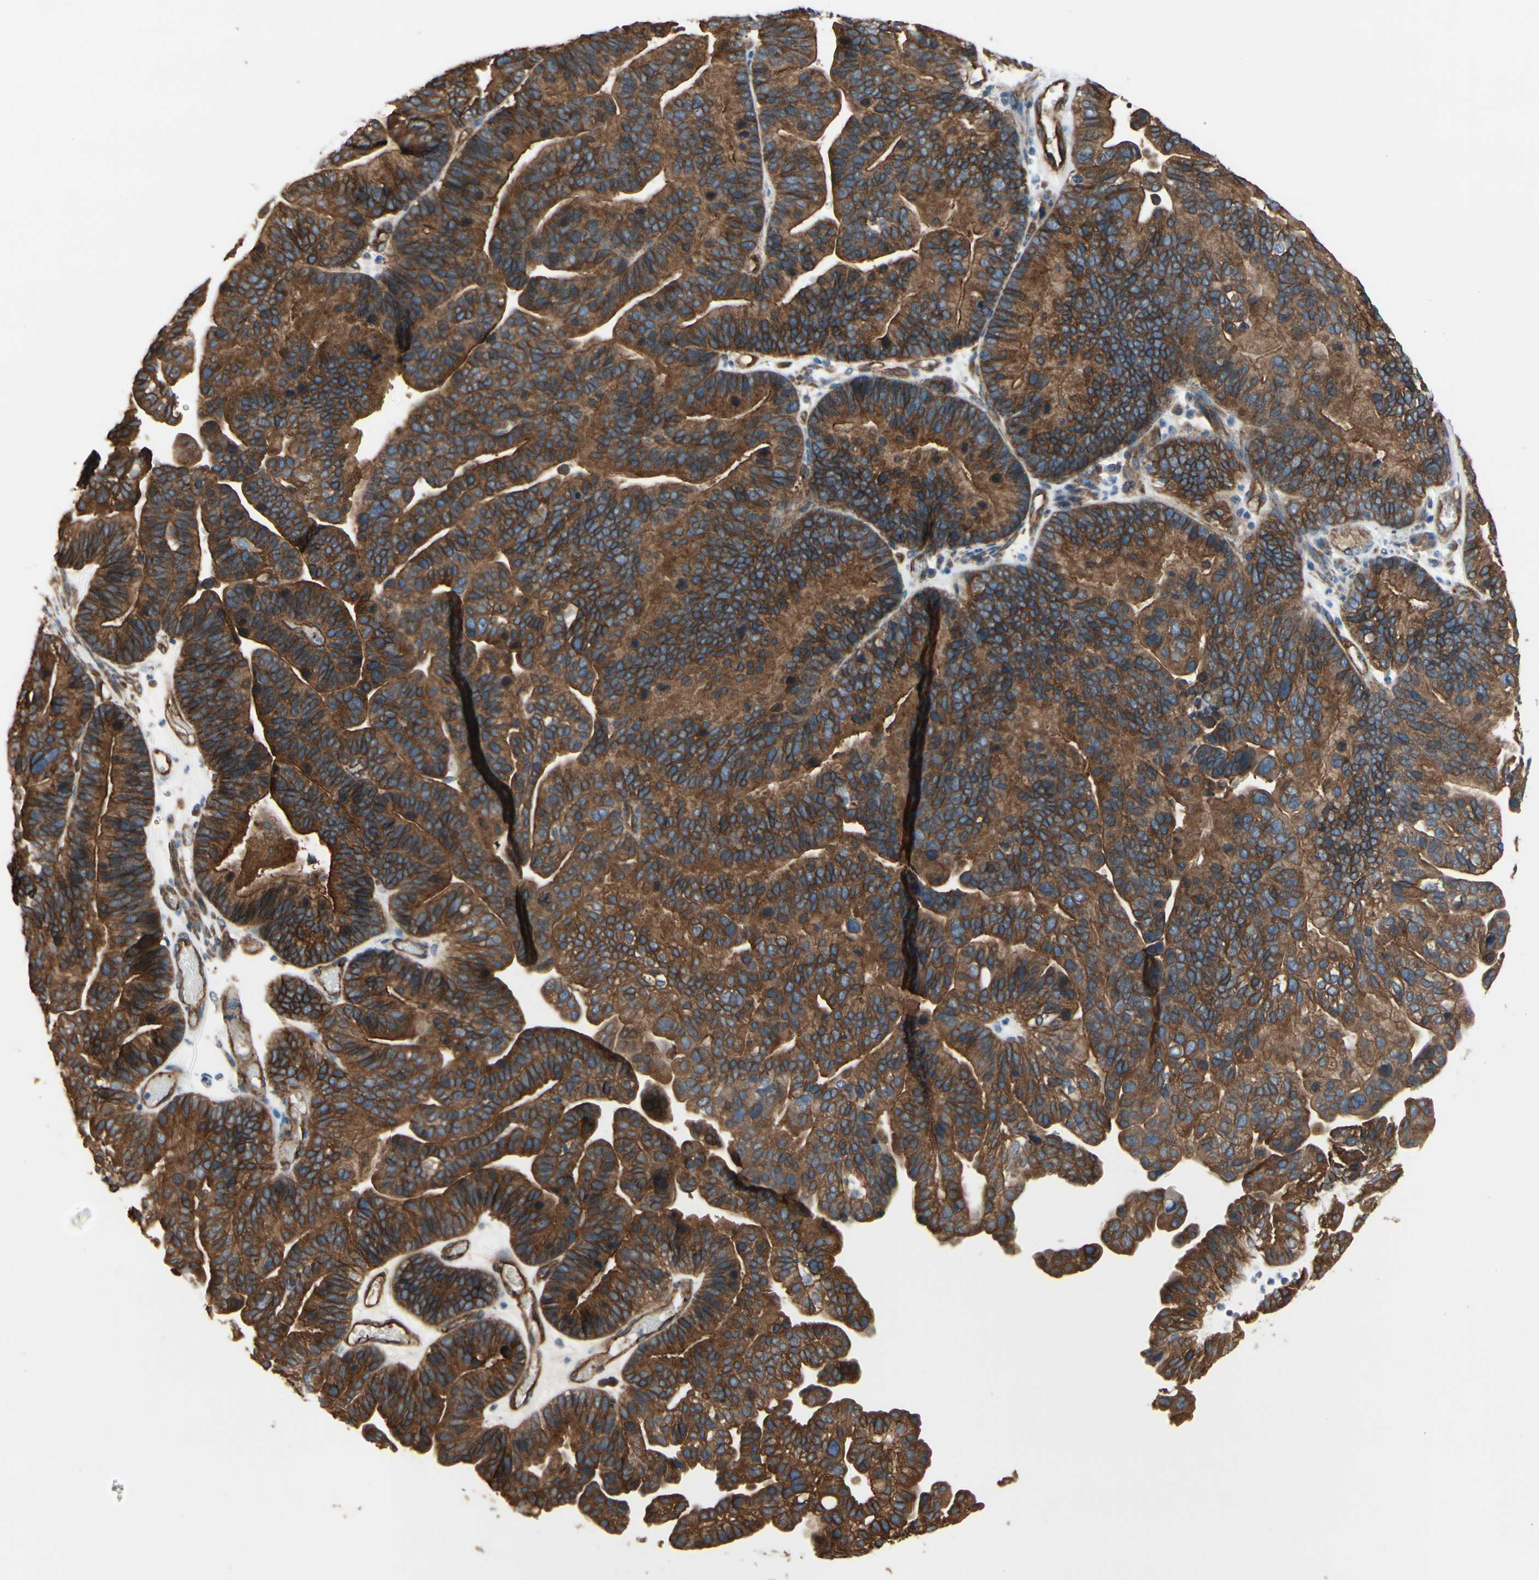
{"staining": {"intensity": "moderate", "quantity": ">75%", "location": "cytoplasmic/membranous"}, "tissue": "ovarian cancer", "cell_type": "Tumor cells", "image_type": "cancer", "snomed": [{"axis": "morphology", "description": "Cystadenocarcinoma, serous, NOS"}, {"axis": "topography", "description": "Ovary"}], "caption": "The histopathology image displays immunohistochemical staining of serous cystadenocarcinoma (ovarian). There is moderate cytoplasmic/membranous expression is appreciated in approximately >75% of tumor cells. (DAB IHC with brightfield microscopy, high magnification).", "gene": "CTTNBP2", "patient": {"sex": "female", "age": 56}}